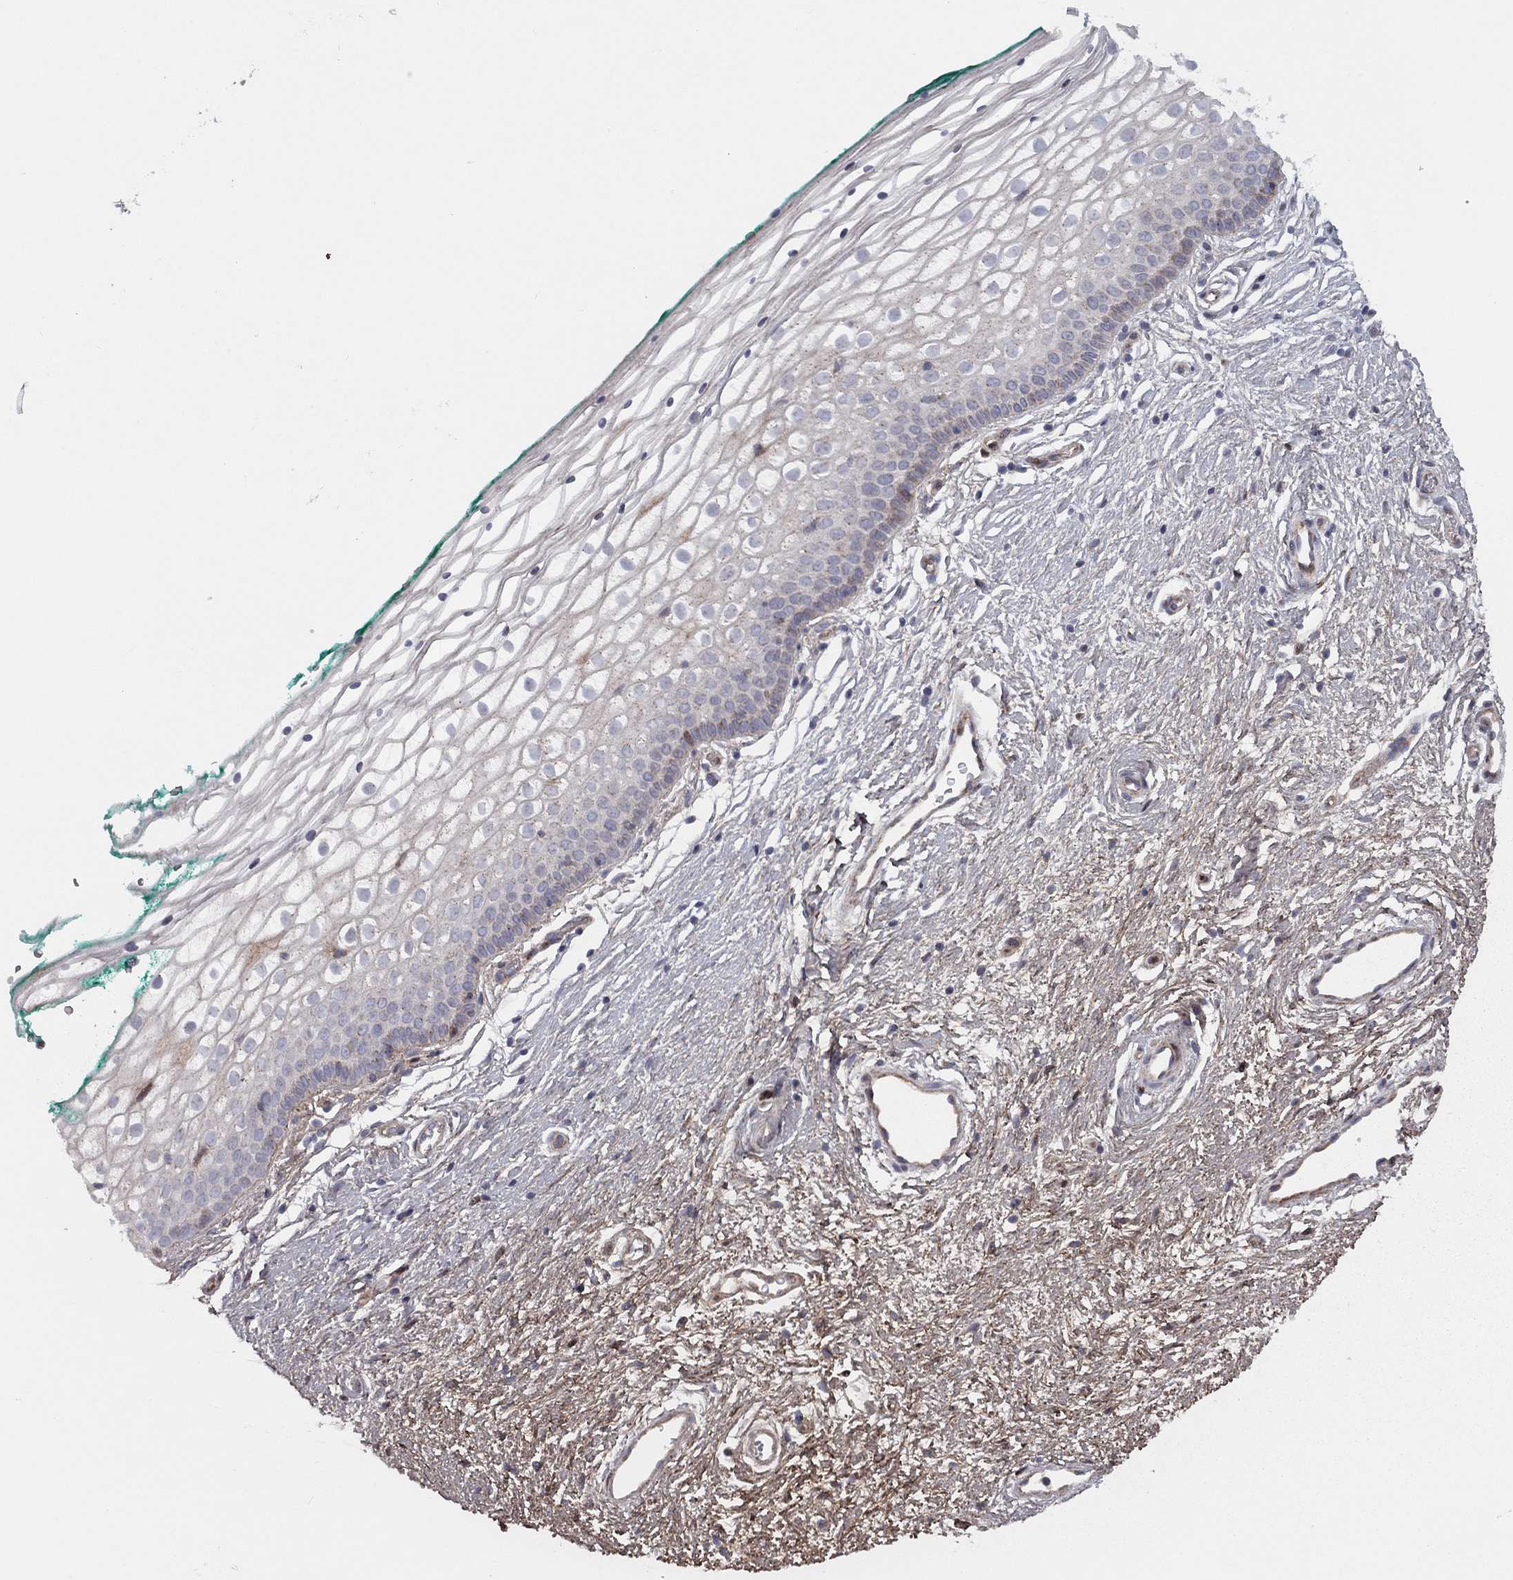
{"staining": {"intensity": "negative", "quantity": "none", "location": "none"}, "tissue": "vagina", "cell_type": "Squamous epithelial cells", "image_type": "normal", "snomed": [{"axis": "morphology", "description": "Normal tissue, NOS"}, {"axis": "topography", "description": "Vagina"}], "caption": "IHC of unremarkable vagina demonstrates no staining in squamous epithelial cells.", "gene": "DUSP7", "patient": {"sex": "female", "age": 36}}